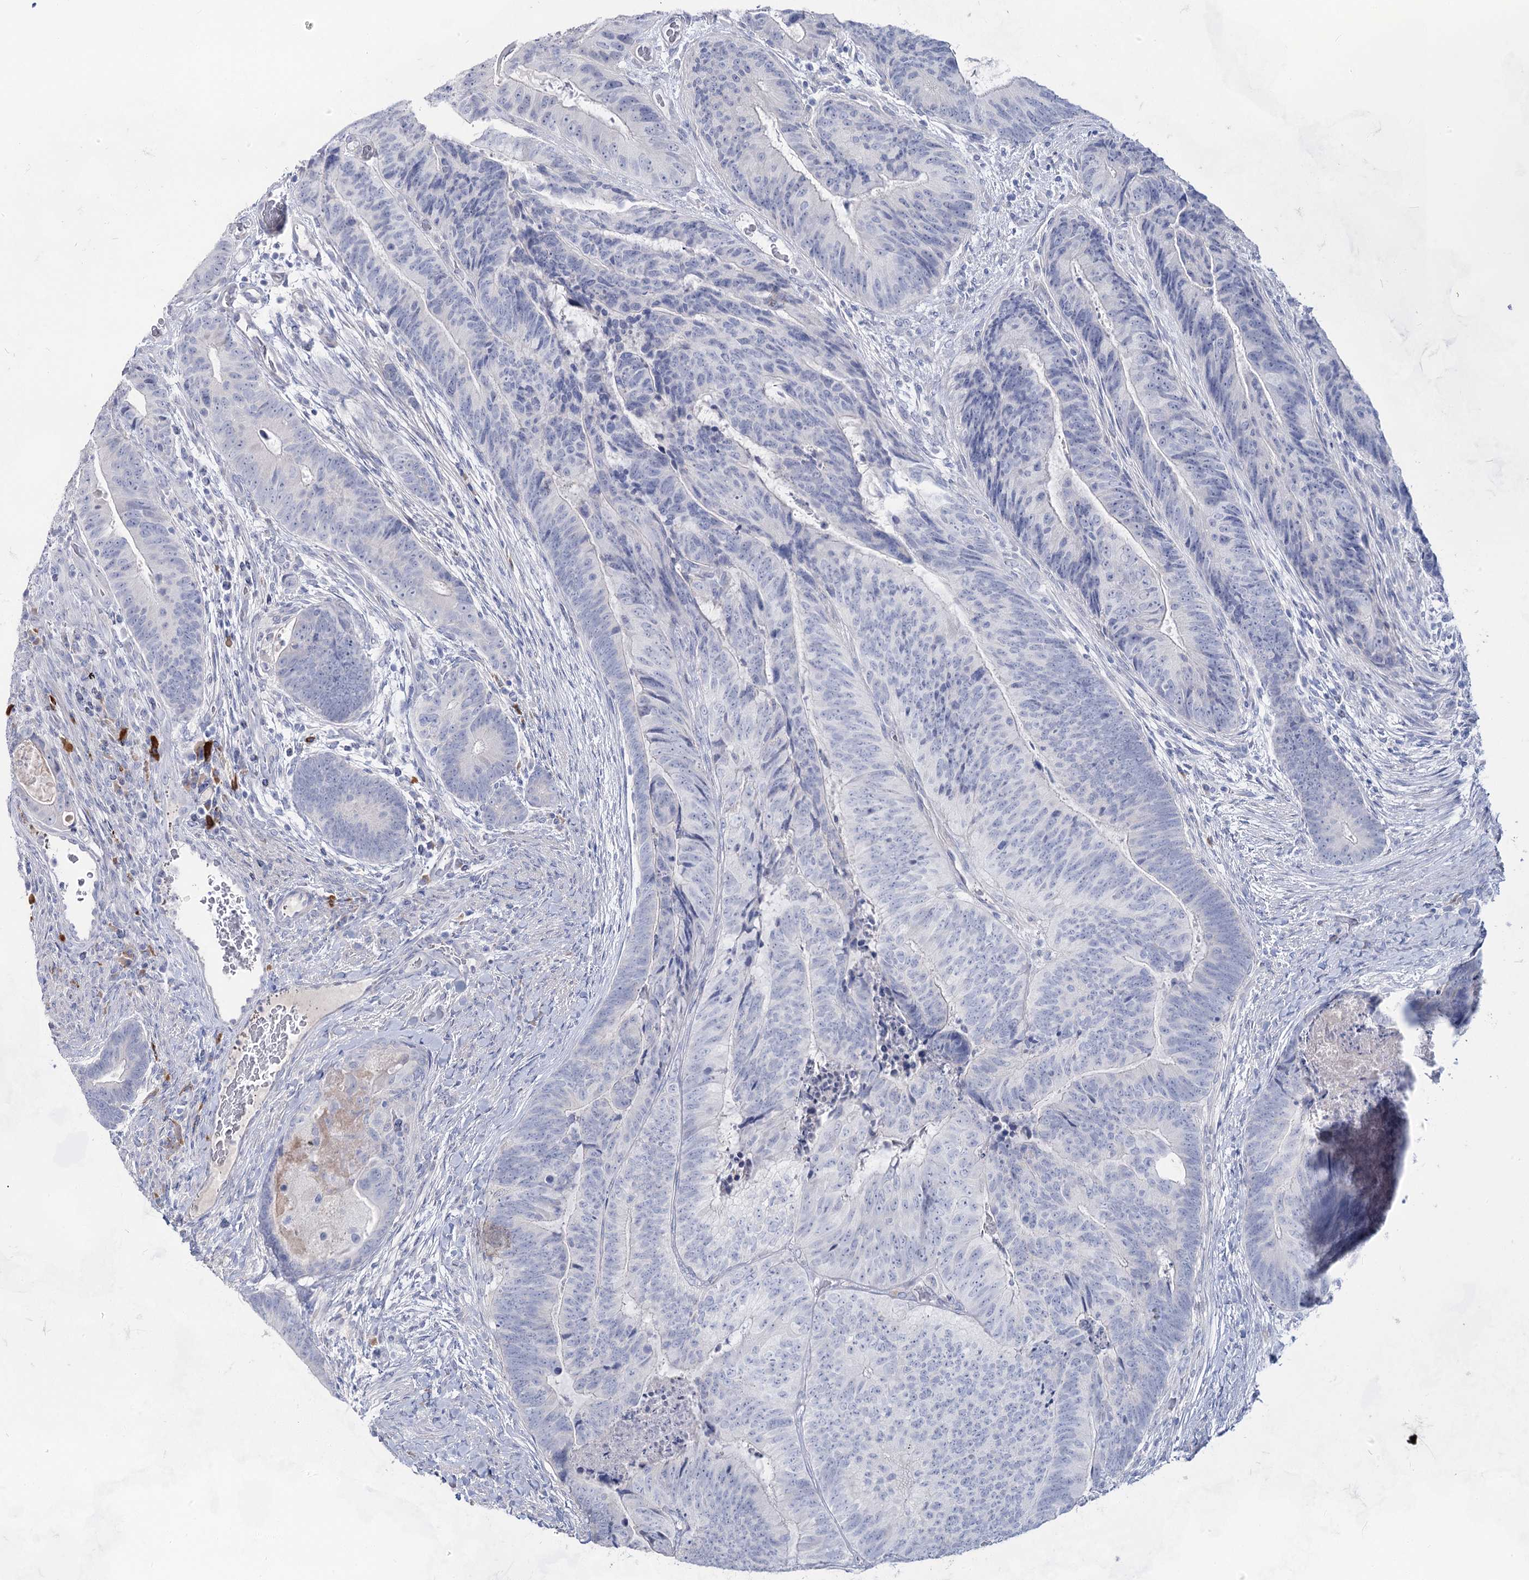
{"staining": {"intensity": "negative", "quantity": "none", "location": "none"}, "tissue": "colorectal cancer", "cell_type": "Tumor cells", "image_type": "cancer", "snomed": [{"axis": "morphology", "description": "Adenocarcinoma, NOS"}, {"axis": "topography", "description": "Colon"}], "caption": "This is an immunohistochemistry (IHC) micrograph of colorectal cancer. There is no expression in tumor cells.", "gene": "ACRV1", "patient": {"sex": "female", "age": 67}}